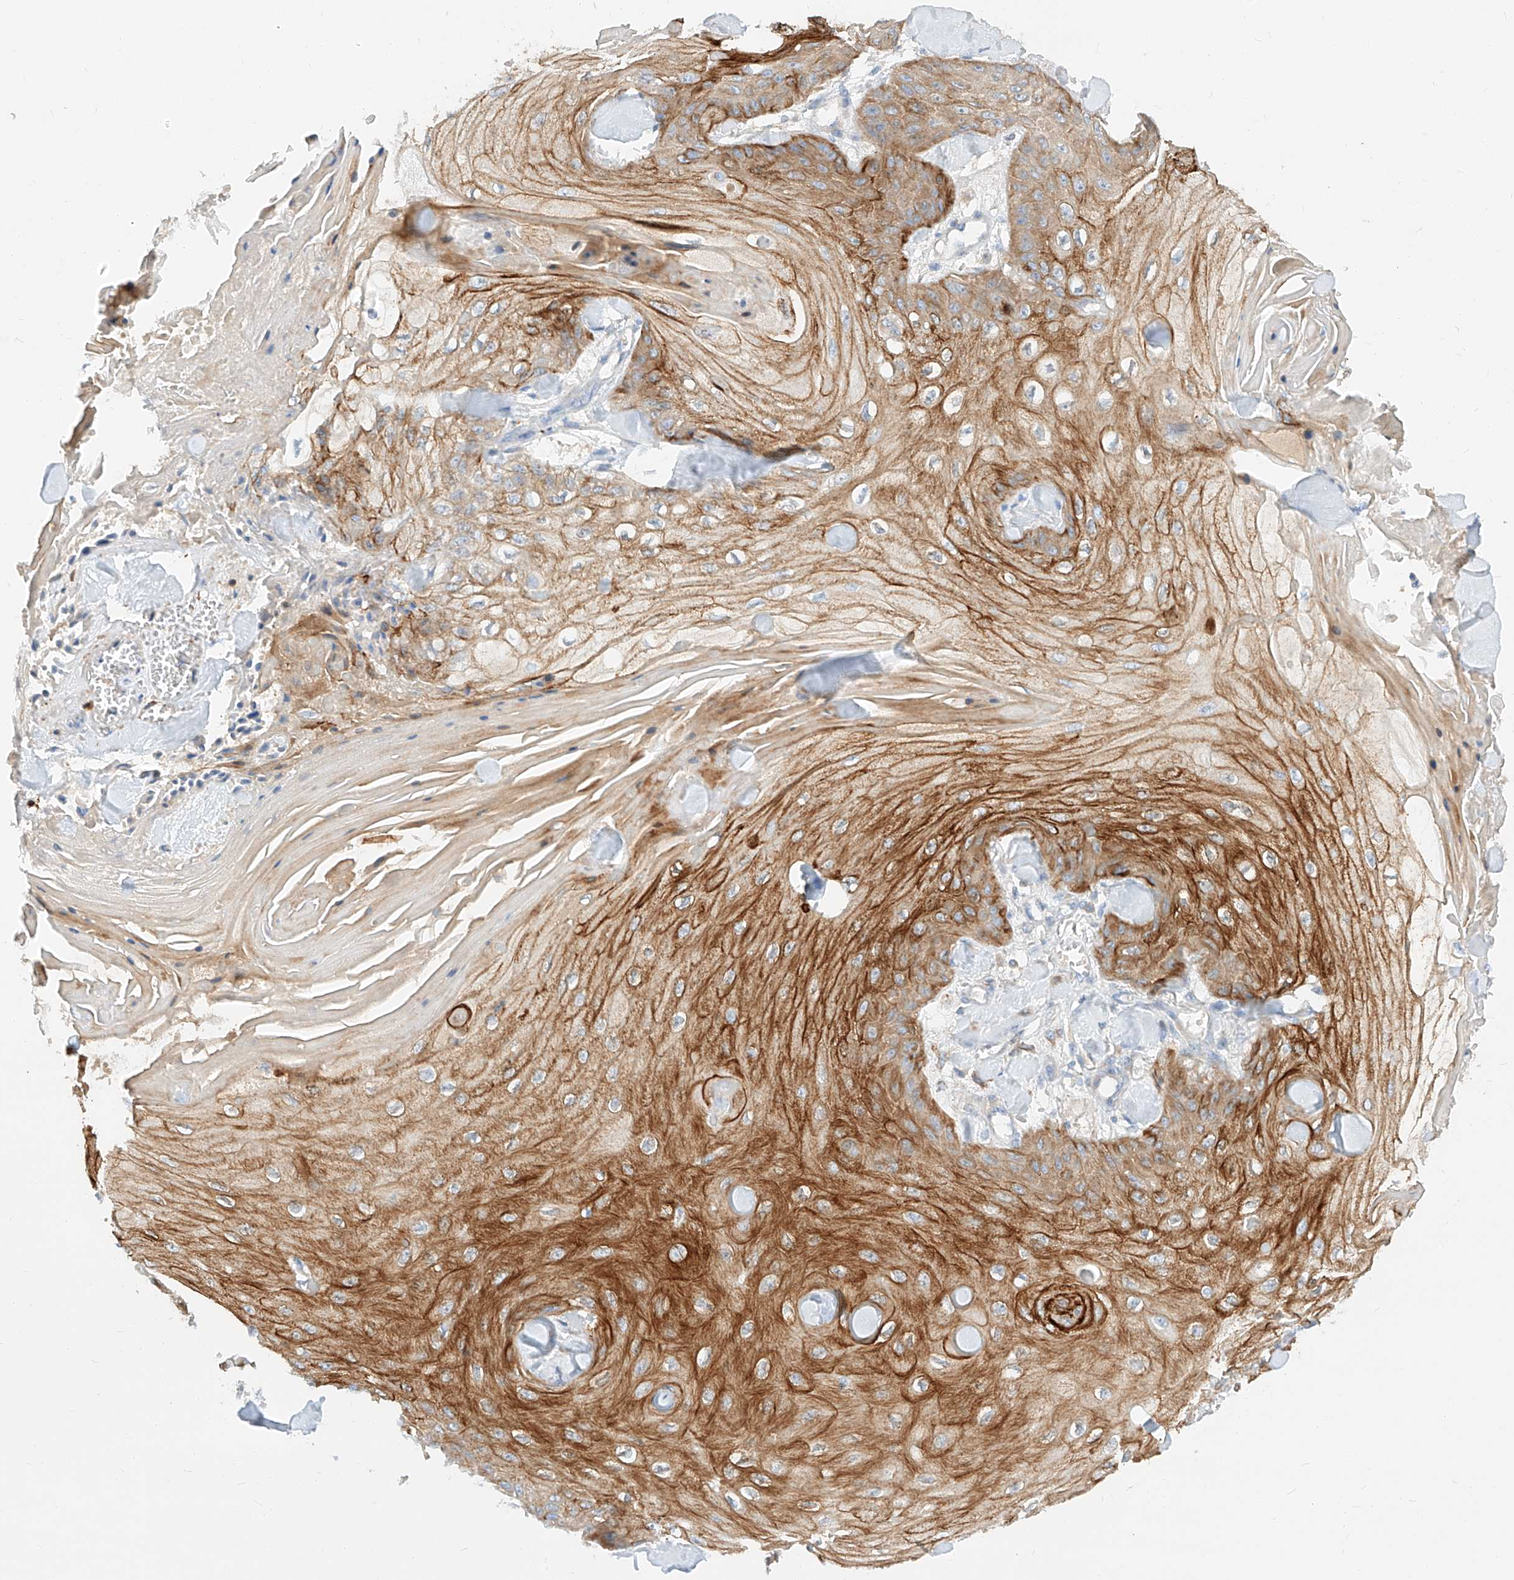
{"staining": {"intensity": "moderate", "quantity": ">75%", "location": "cytoplasmic/membranous"}, "tissue": "skin cancer", "cell_type": "Tumor cells", "image_type": "cancer", "snomed": [{"axis": "morphology", "description": "Squamous cell carcinoma, NOS"}, {"axis": "topography", "description": "Skin"}], "caption": "Immunohistochemical staining of skin cancer (squamous cell carcinoma) displays moderate cytoplasmic/membranous protein expression in about >75% of tumor cells. The staining is performed using DAB brown chromogen to label protein expression. The nuclei are counter-stained blue using hematoxylin.", "gene": "MAP7", "patient": {"sex": "male", "age": 74}}